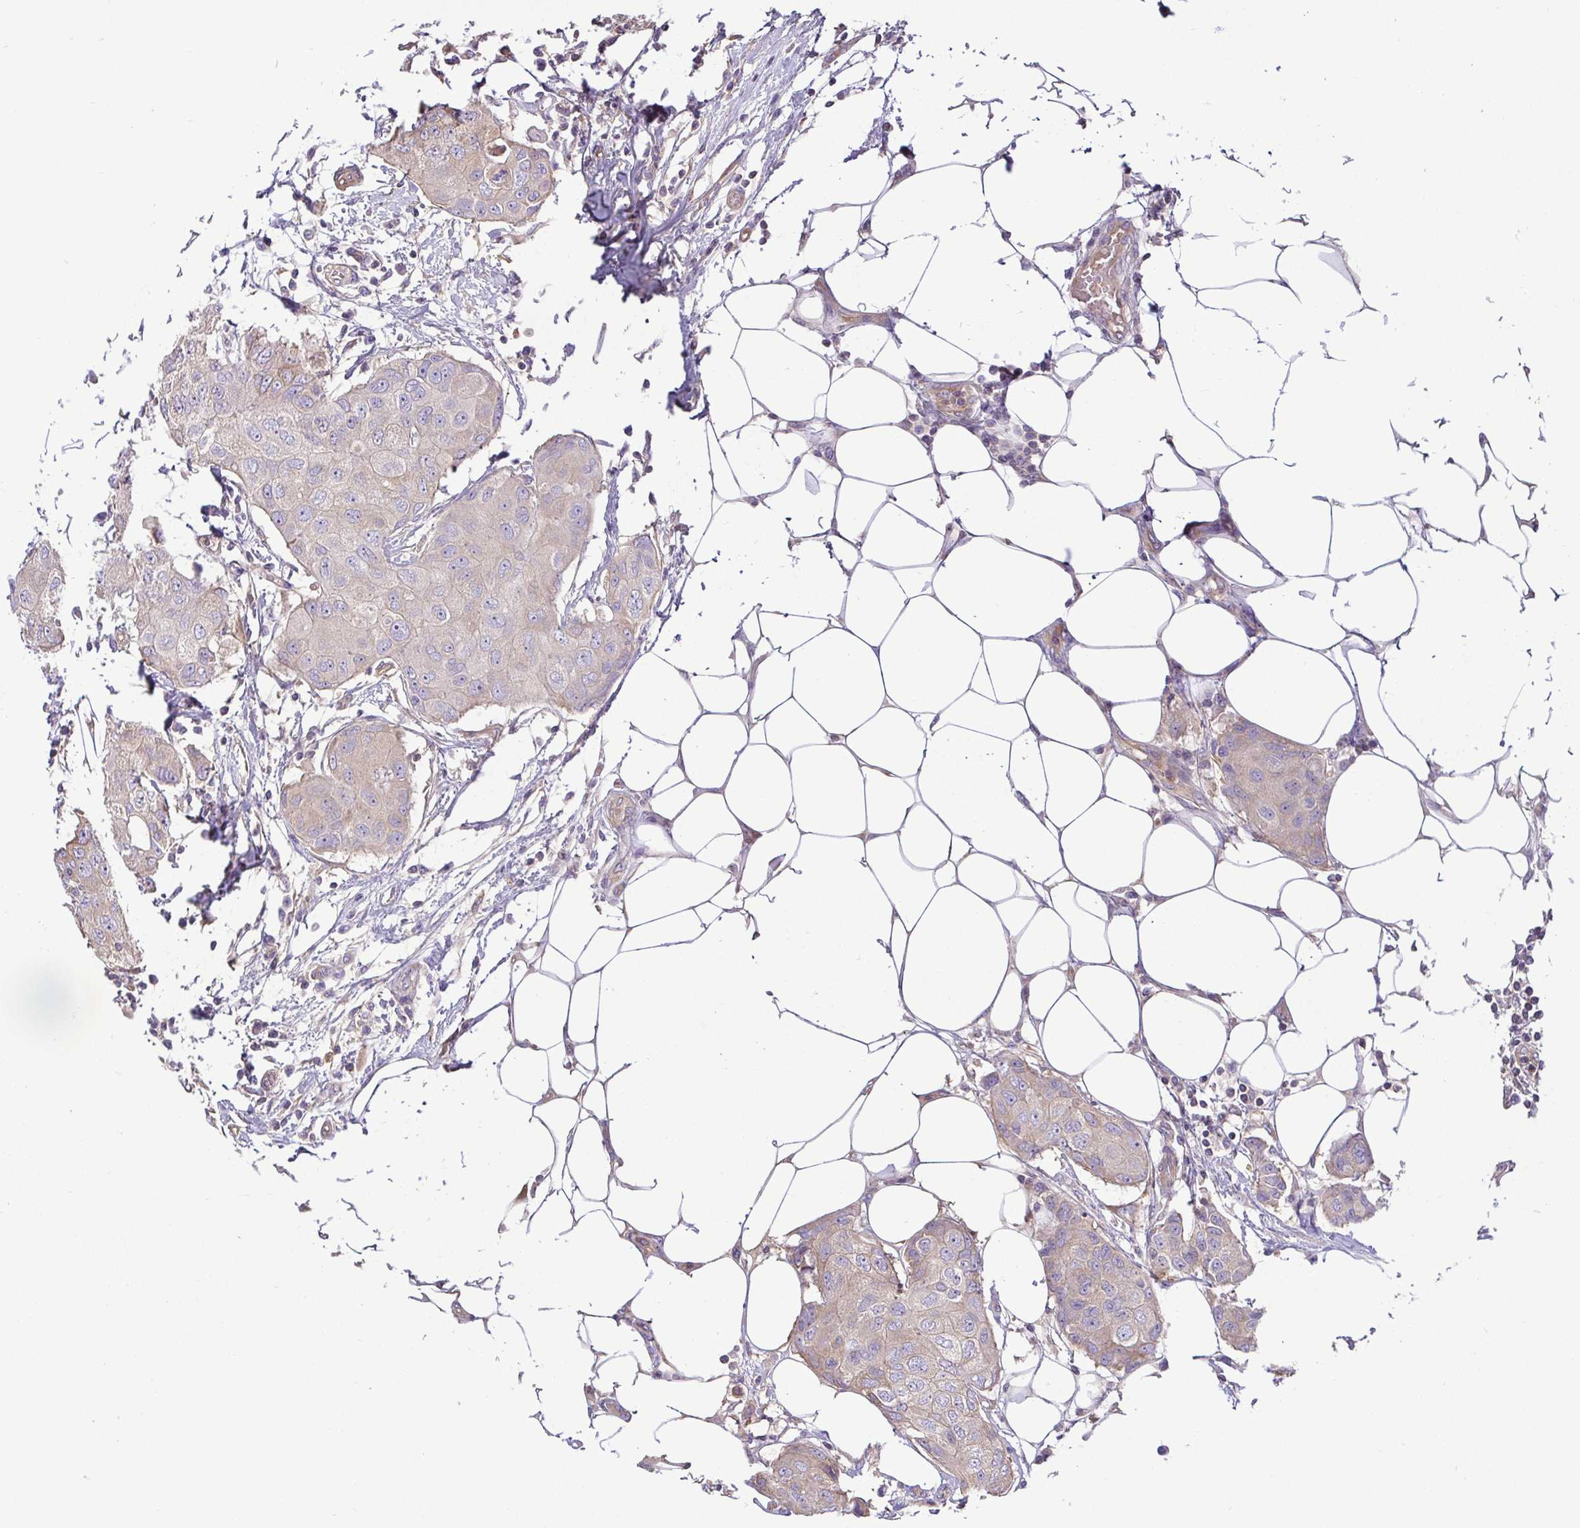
{"staining": {"intensity": "weak", "quantity": "<25%", "location": "cytoplasmic/membranous"}, "tissue": "breast cancer", "cell_type": "Tumor cells", "image_type": "cancer", "snomed": [{"axis": "morphology", "description": "Duct carcinoma"}, {"axis": "topography", "description": "Breast"}, {"axis": "topography", "description": "Lymph node"}], "caption": "Tumor cells show no significant positivity in breast cancer. (Stains: DAB (3,3'-diaminobenzidine) IHC with hematoxylin counter stain, Microscopy: brightfield microscopy at high magnification).", "gene": "MYL10", "patient": {"sex": "female", "age": 80}}